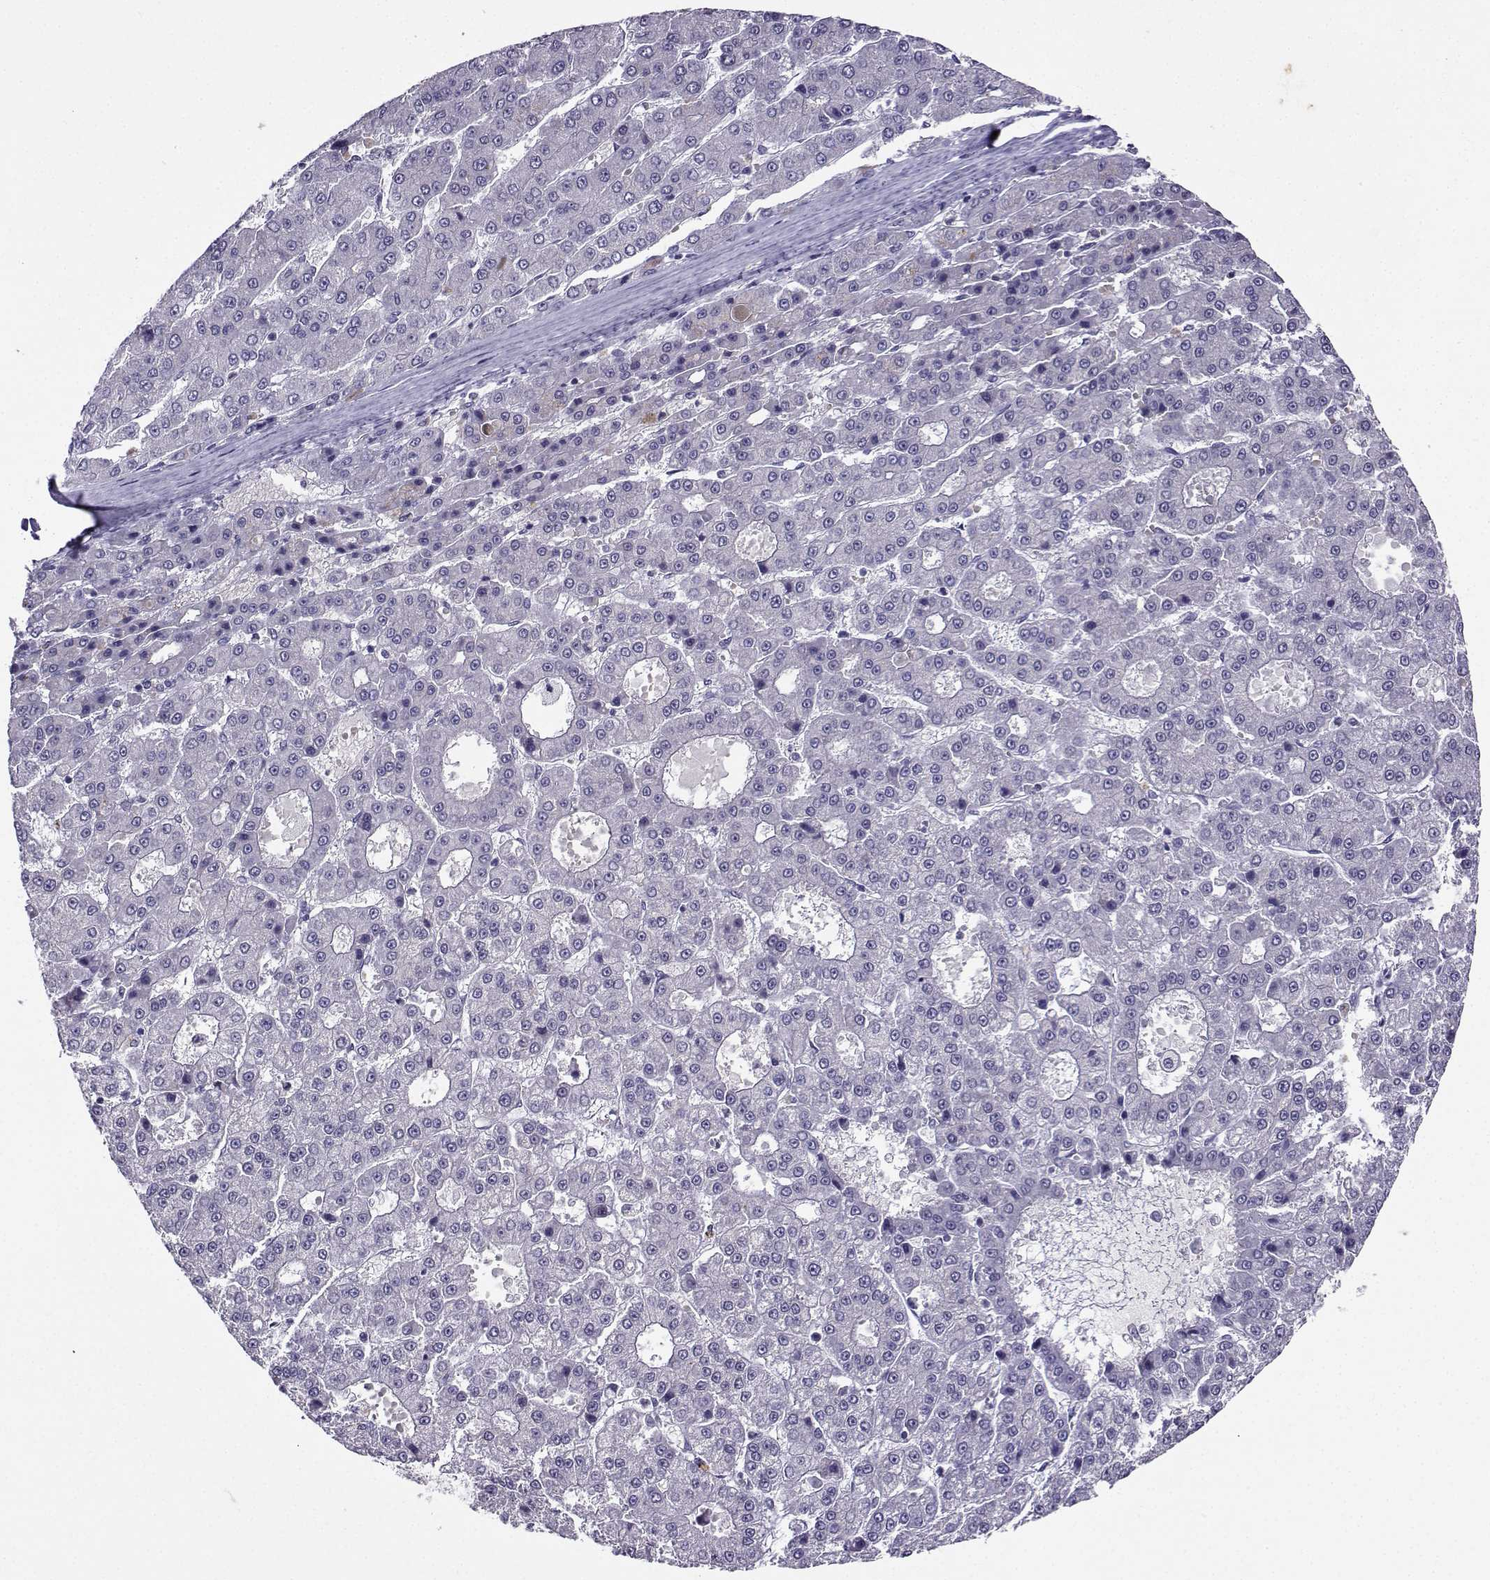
{"staining": {"intensity": "negative", "quantity": "none", "location": "none"}, "tissue": "liver cancer", "cell_type": "Tumor cells", "image_type": "cancer", "snomed": [{"axis": "morphology", "description": "Carcinoma, Hepatocellular, NOS"}, {"axis": "topography", "description": "Liver"}], "caption": "Tumor cells are negative for protein expression in human liver cancer.", "gene": "LRFN2", "patient": {"sex": "male", "age": 70}}